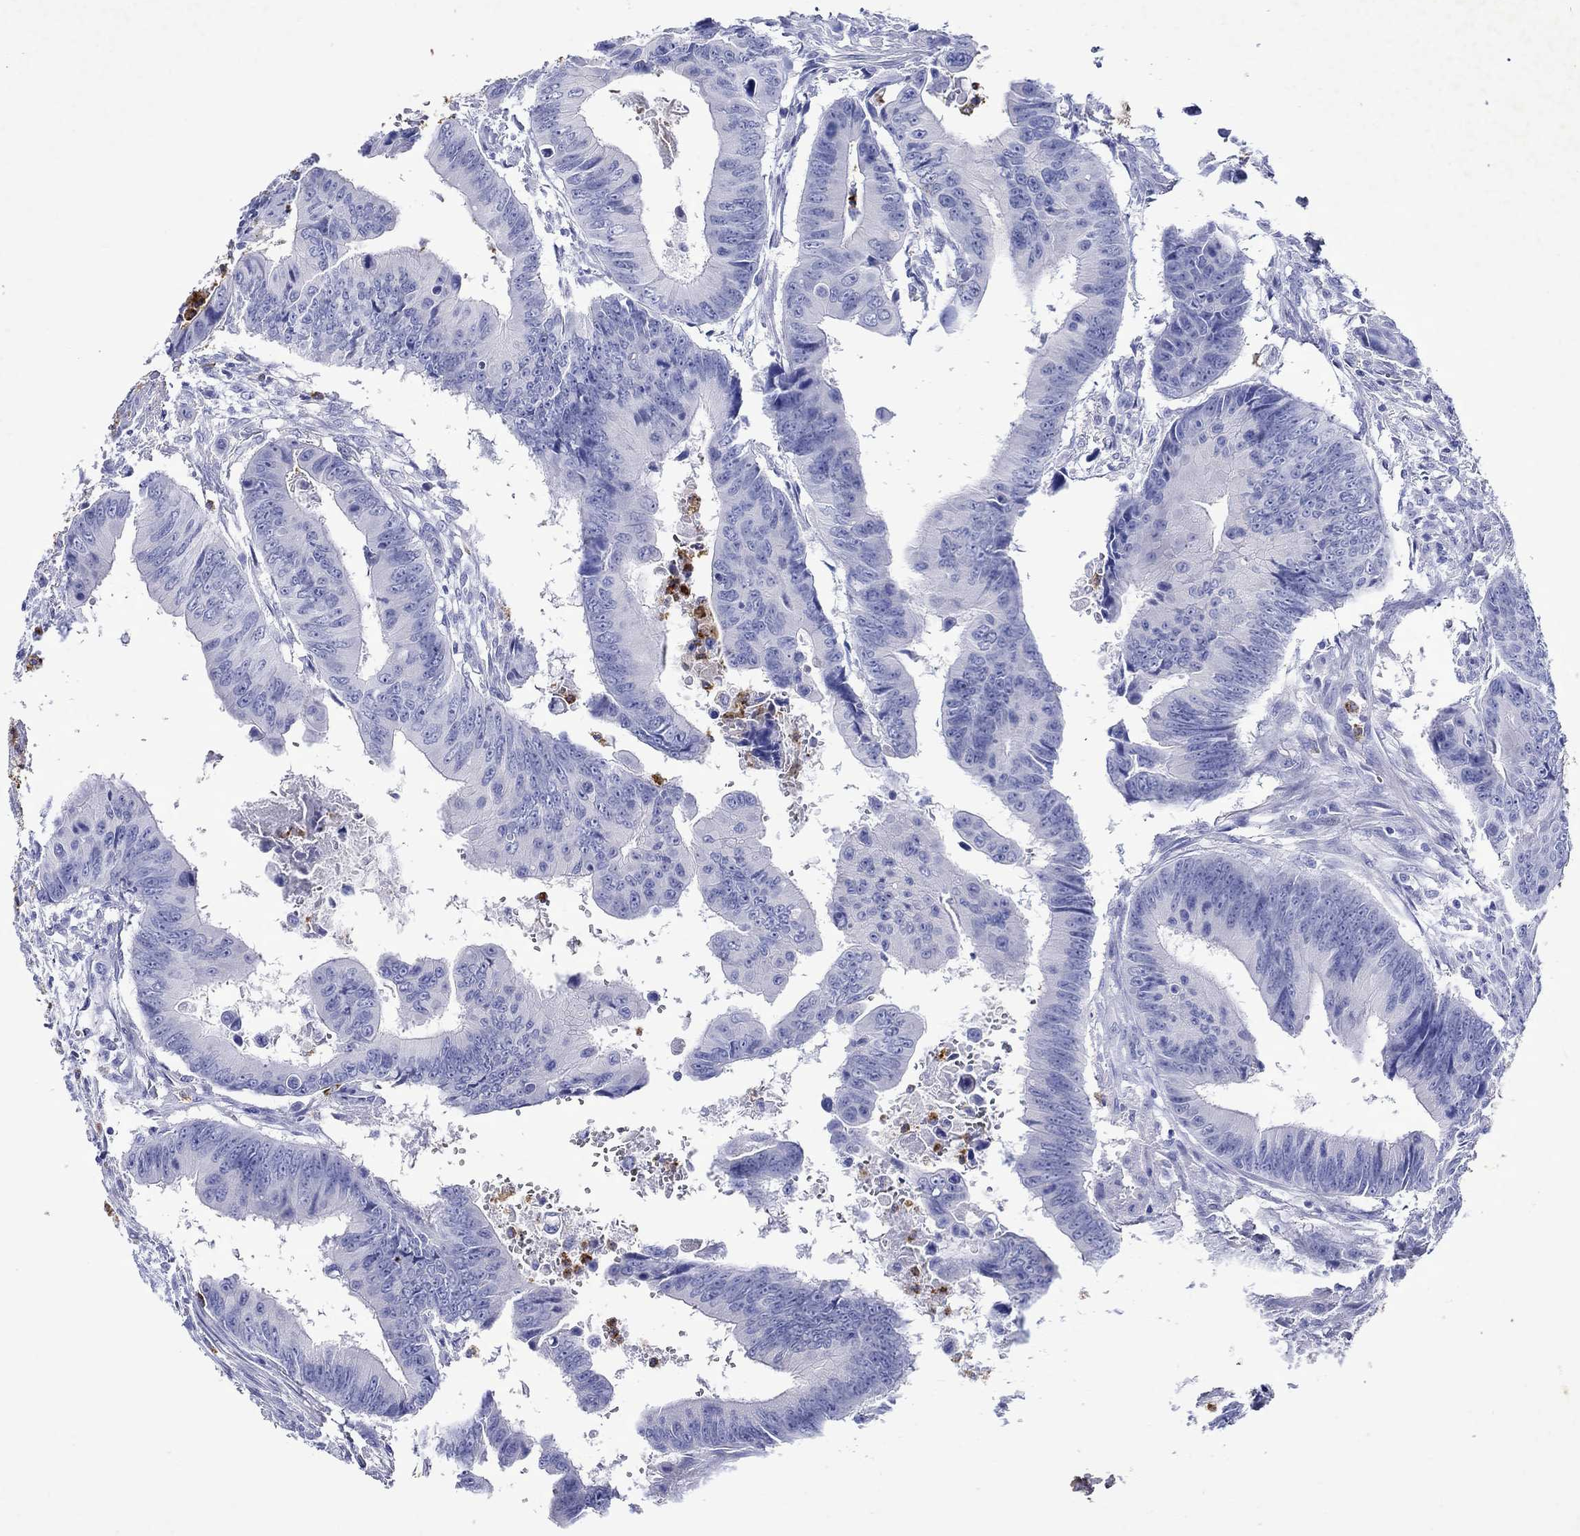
{"staining": {"intensity": "negative", "quantity": "none", "location": "none"}, "tissue": "colorectal cancer", "cell_type": "Tumor cells", "image_type": "cancer", "snomed": [{"axis": "morphology", "description": "Adenocarcinoma, NOS"}, {"axis": "topography", "description": "Colon"}], "caption": "Immunohistochemistry micrograph of human adenocarcinoma (colorectal) stained for a protein (brown), which reveals no positivity in tumor cells.", "gene": "EPX", "patient": {"sex": "female", "age": 87}}